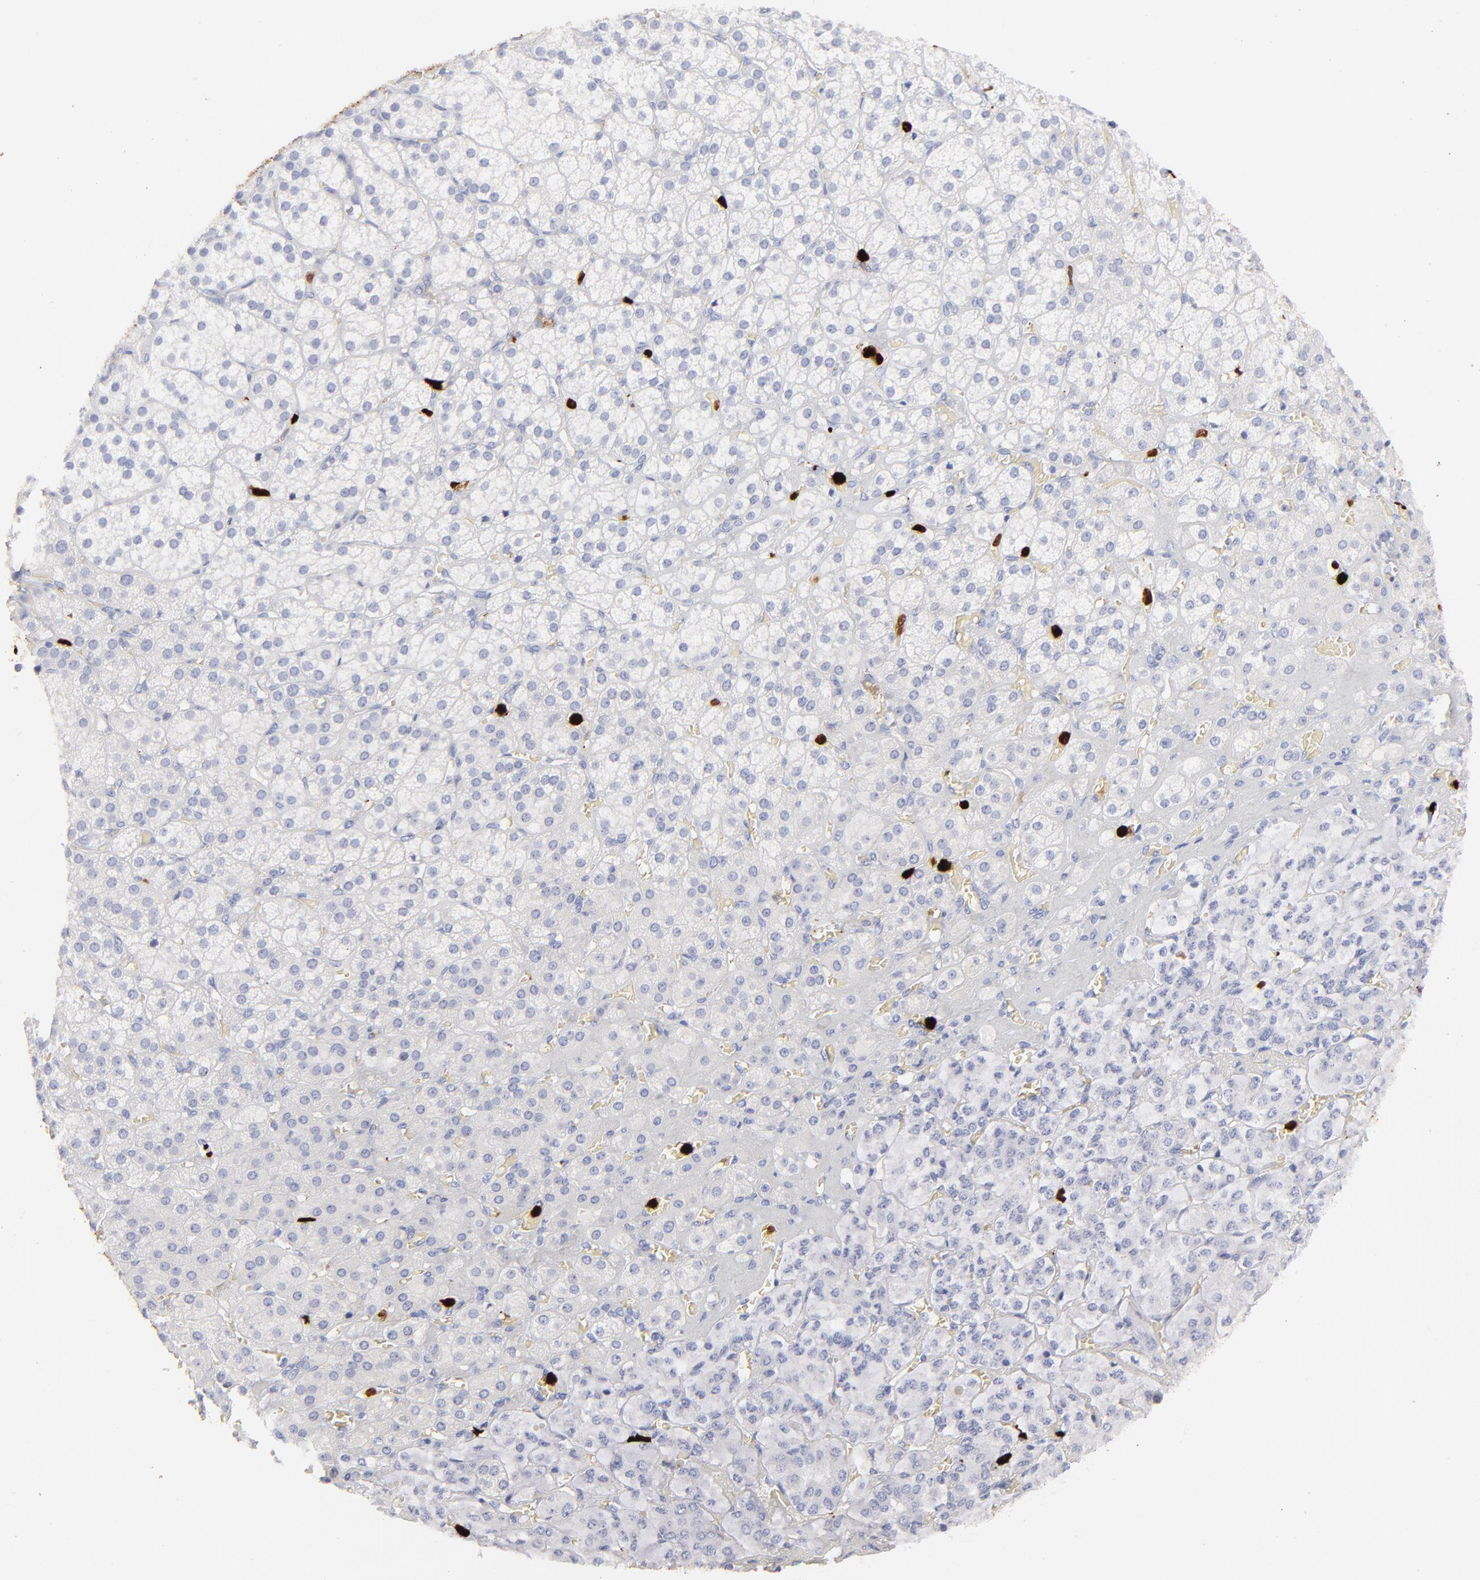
{"staining": {"intensity": "negative", "quantity": "none", "location": "none"}, "tissue": "adrenal gland", "cell_type": "Glandular cells", "image_type": "normal", "snomed": [{"axis": "morphology", "description": "Normal tissue, NOS"}, {"axis": "topography", "description": "Adrenal gland"}], "caption": "An immunohistochemistry photomicrograph of benign adrenal gland is shown. There is no staining in glandular cells of adrenal gland. The staining is performed using DAB (3,3'-diaminobenzidine) brown chromogen with nuclei counter-stained in using hematoxylin.", "gene": "S100A12", "patient": {"sex": "female", "age": 71}}